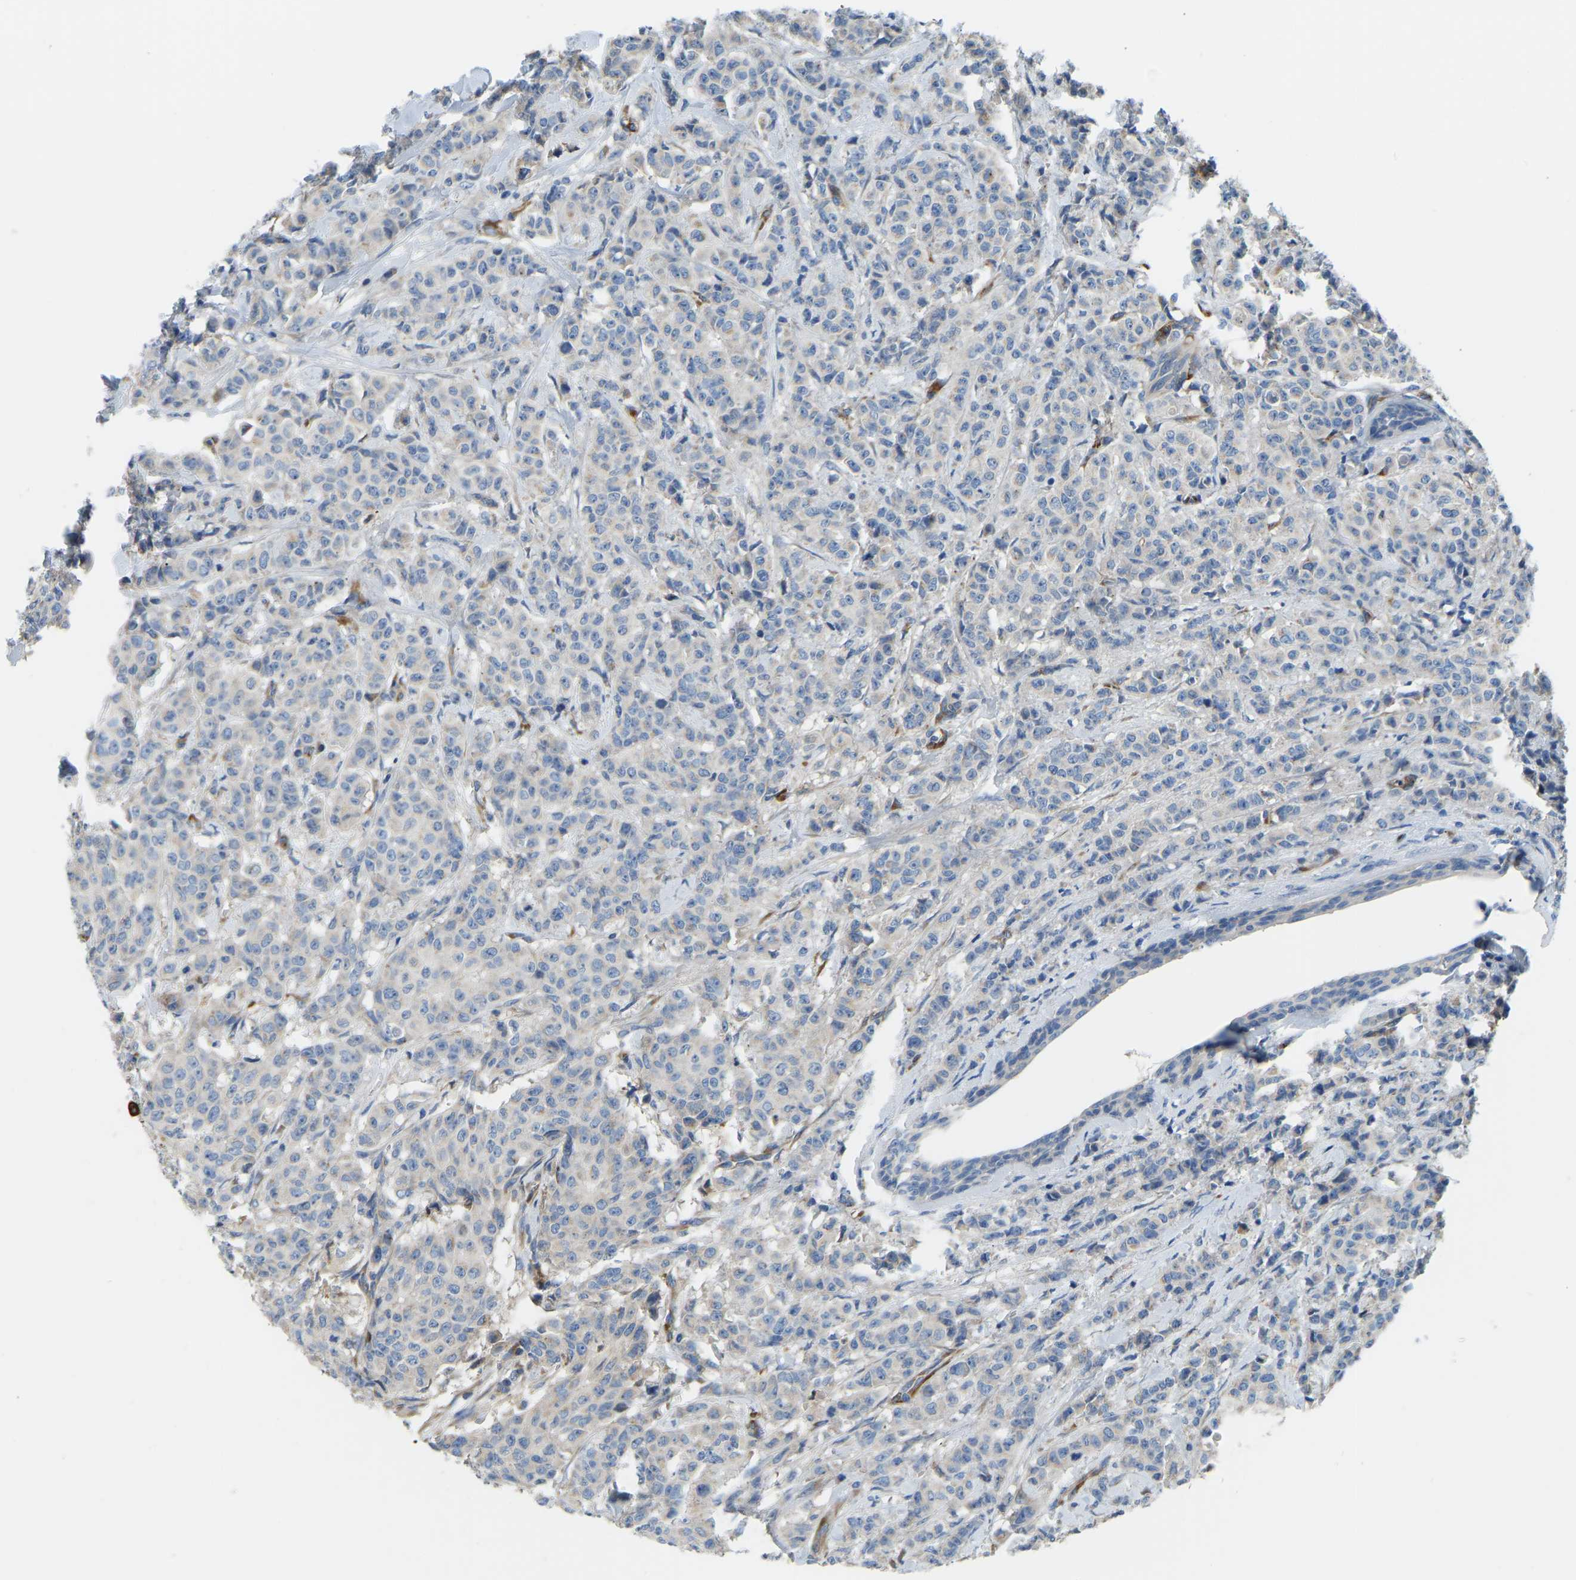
{"staining": {"intensity": "negative", "quantity": "none", "location": "none"}, "tissue": "breast cancer", "cell_type": "Tumor cells", "image_type": "cancer", "snomed": [{"axis": "morphology", "description": "Normal tissue, NOS"}, {"axis": "morphology", "description": "Duct carcinoma"}, {"axis": "topography", "description": "Breast"}], "caption": "There is no significant expression in tumor cells of breast cancer (invasive ductal carcinoma). (Immunohistochemistry (ihc), brightfield microscopy, high magnification).", "gene": "COL15A1", "patient": {"sex": "female", "age": 40}}